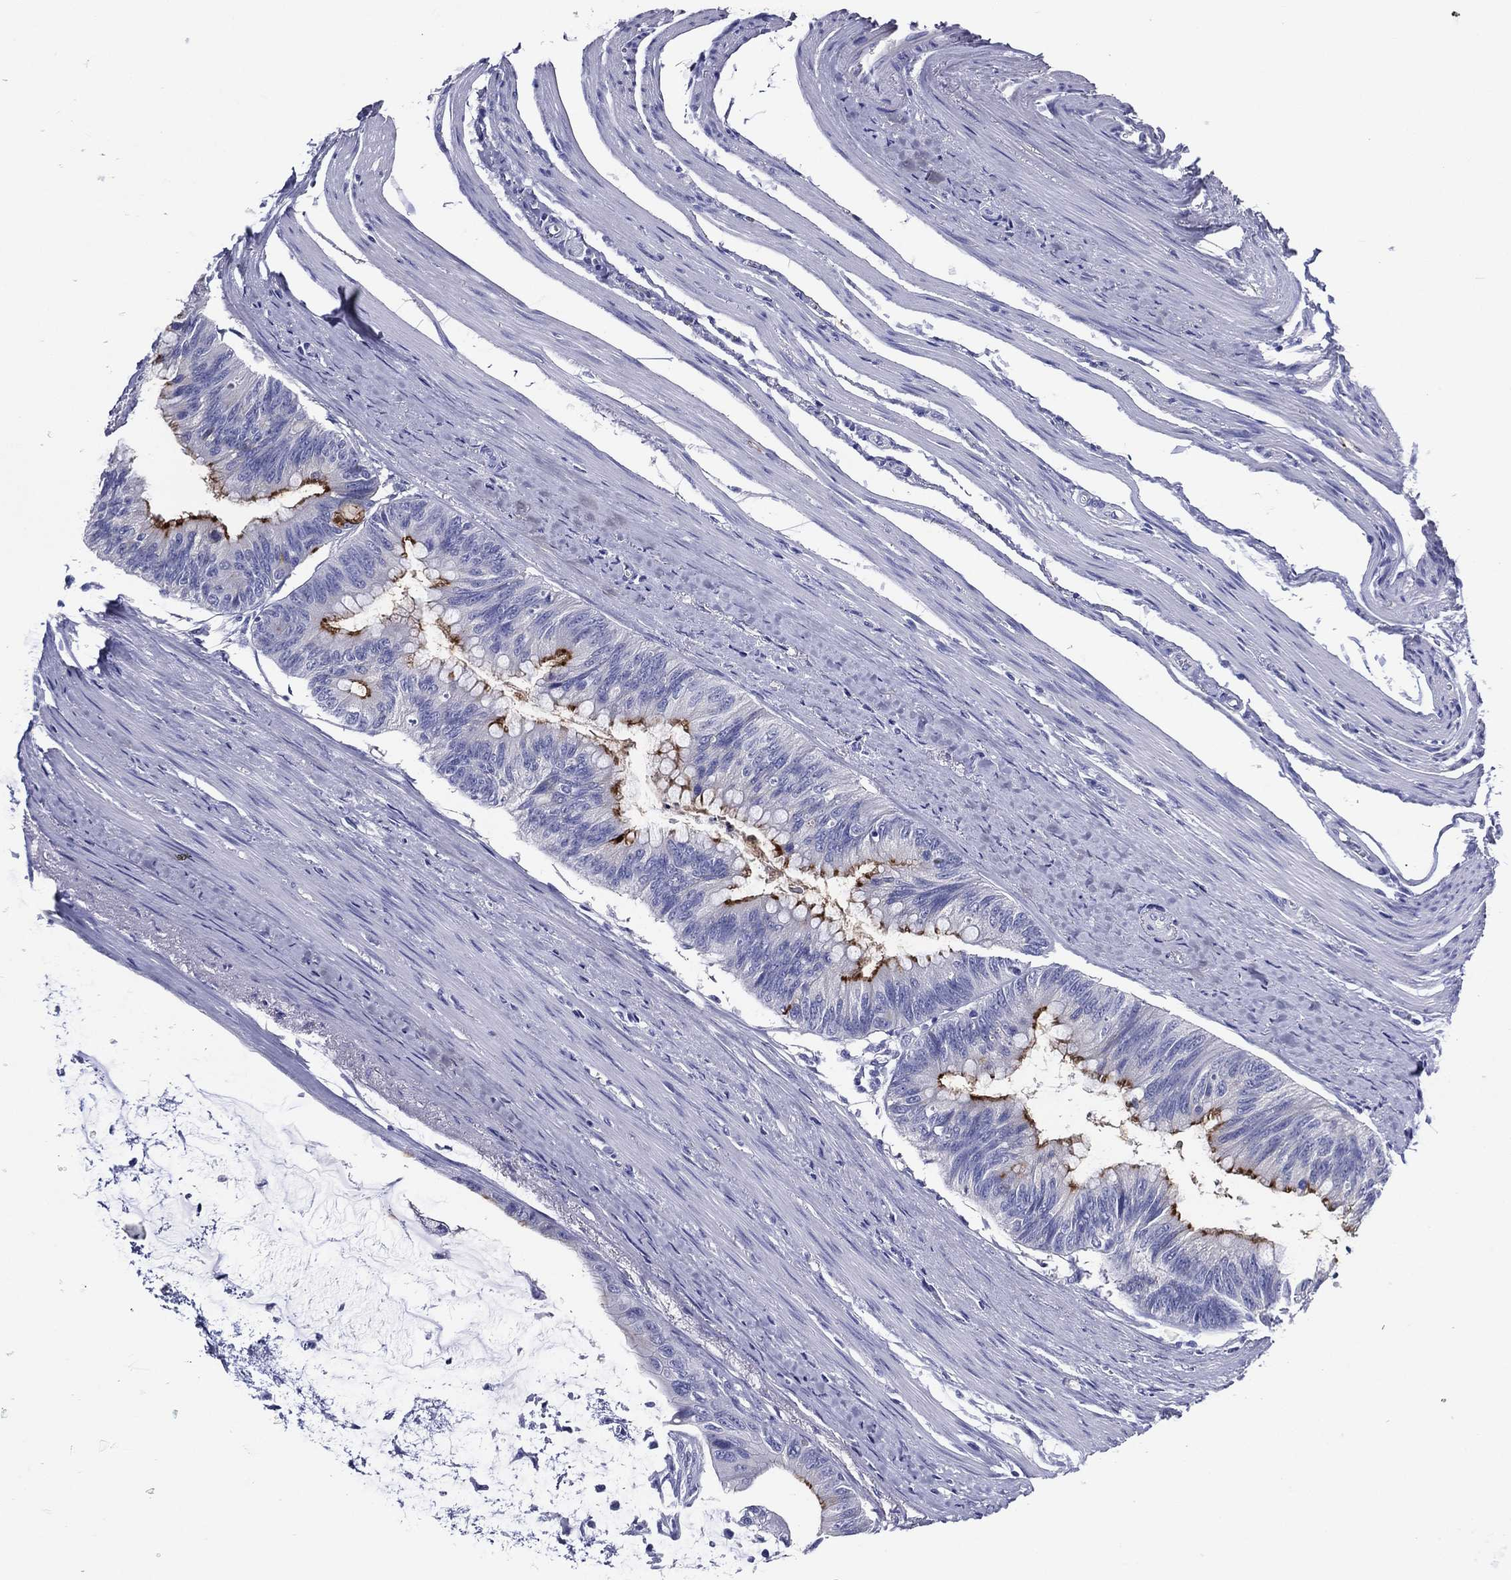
{"staining": {"intensity": "strong", "quantity": "<25%", "location": "cytoplasmic/membranous"}, "tissue": "colorectal cancer", "cell_type": "Tumor cells", "image_type": "cancer", "snomed": [{"axis": "morphology", "description": "Normal tissue, NOS"}, {"axis": "morphology", "description": "Adenocarcinoma, NOS"}, {"axis": "topography", "description": "Colon"}], "caption": "Protein expression analysis of human colorectal cancer (adenocarcinoma) reveals strong cytoplasmic/membranous expression in about <25% of tumor cells.", "gene": "ACE2", "patient": {"sex": "male", "age": 65}}